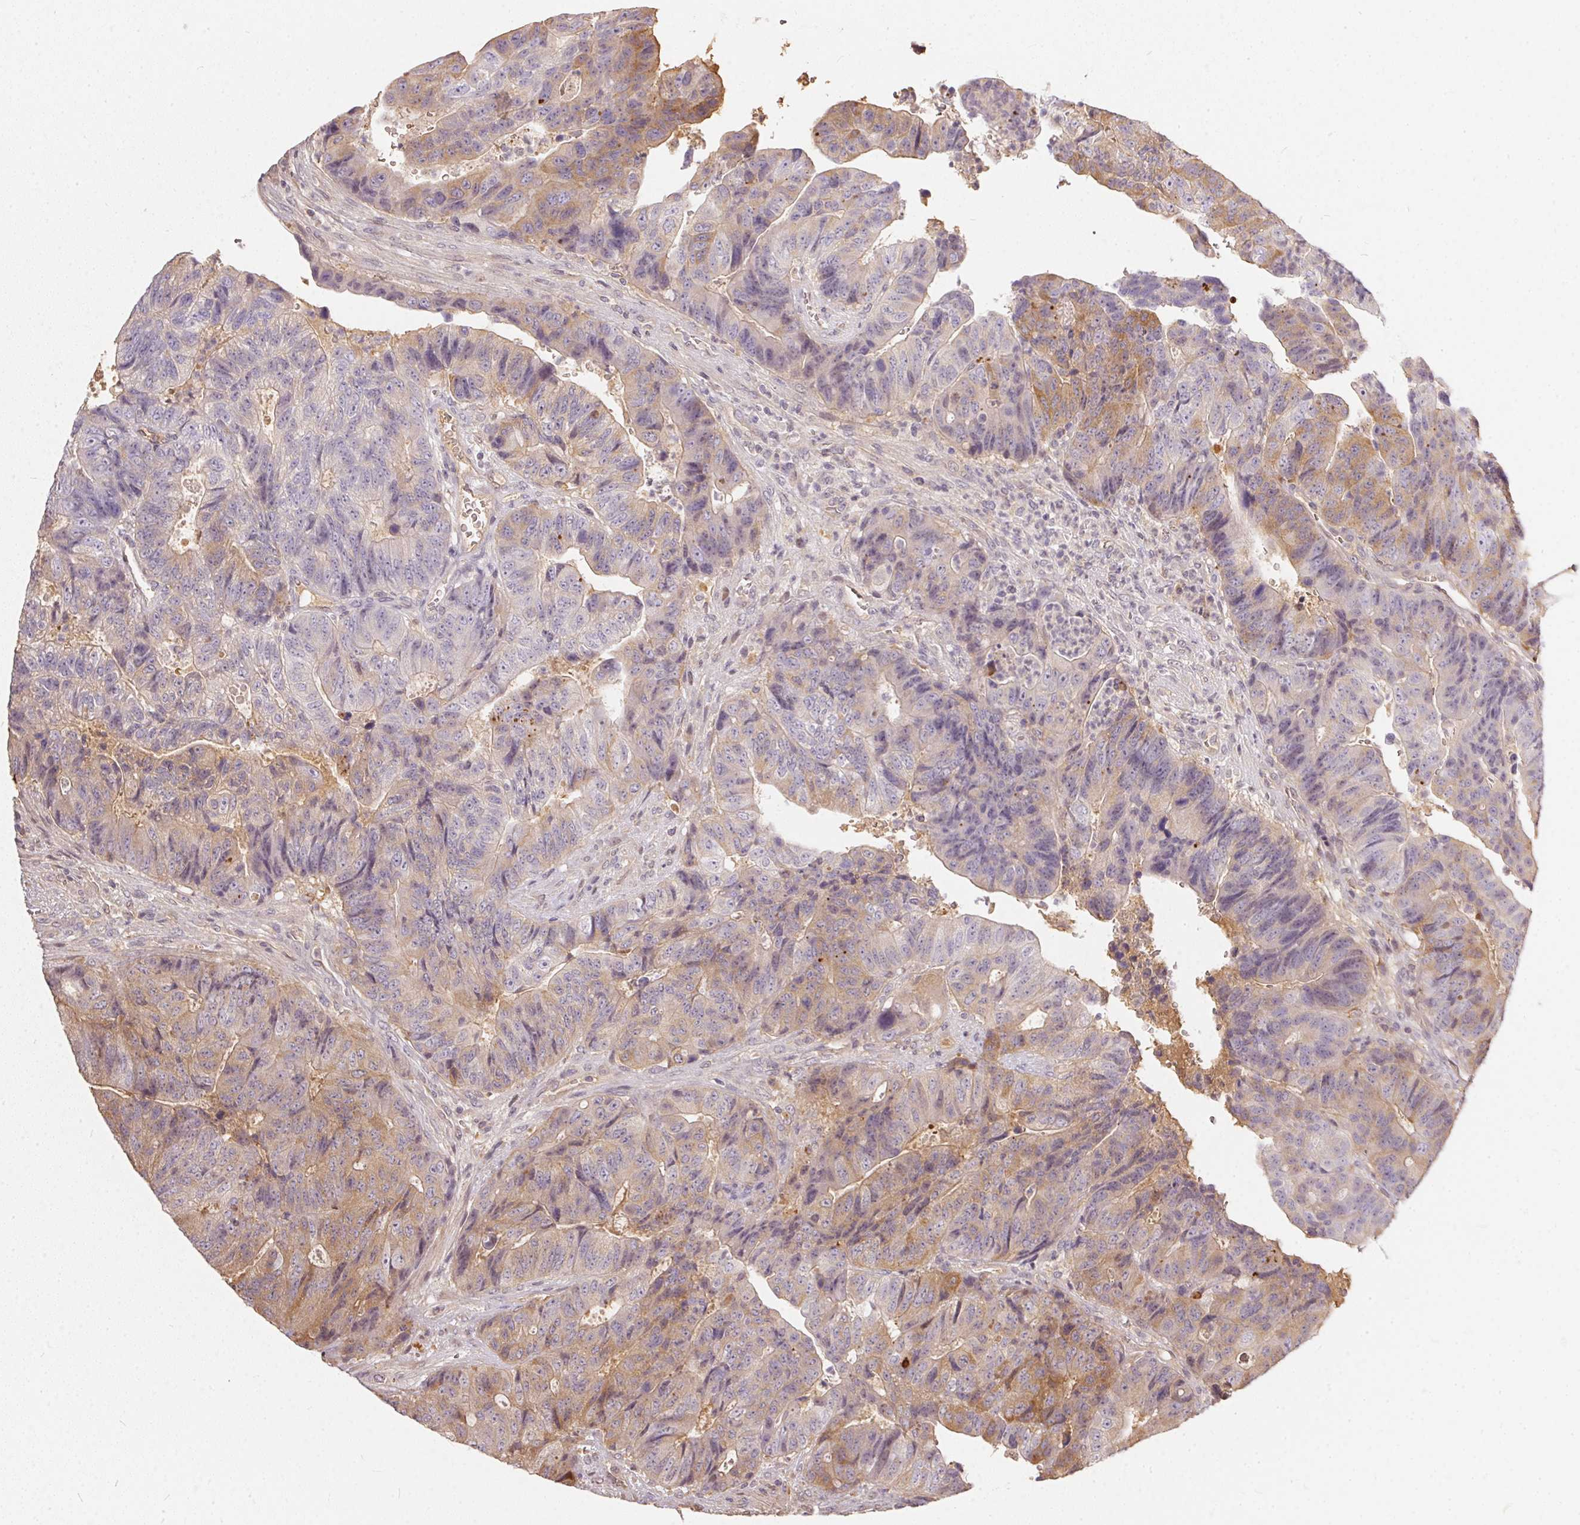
{"staining": {"intensity": "moderate", "quantity": "25%-75%", "location": "cytoplasmic/membranous"}, "tissue": "colorectal cancer", "cell_type": "Tumor cells", "image_type": "cancer", "snomed": [{"axis": "morphology", "description": "Normal tissue, NOS"}, {"axis": "morphology", "description": "Adenocarcinoma, NOS"}, {"axis": "topography", "description": "Colon"}], "caption": "DAB (3,3'-diaminobenzidine) immunohistochemical staining of human colorectal adenocarcinoma shows moderate cytoplasmic/membranous protein positivity in approximately 25%-75% of tumor cells.", "gene": "BLMH", "patient": {"sex": "female", "age": 48}}